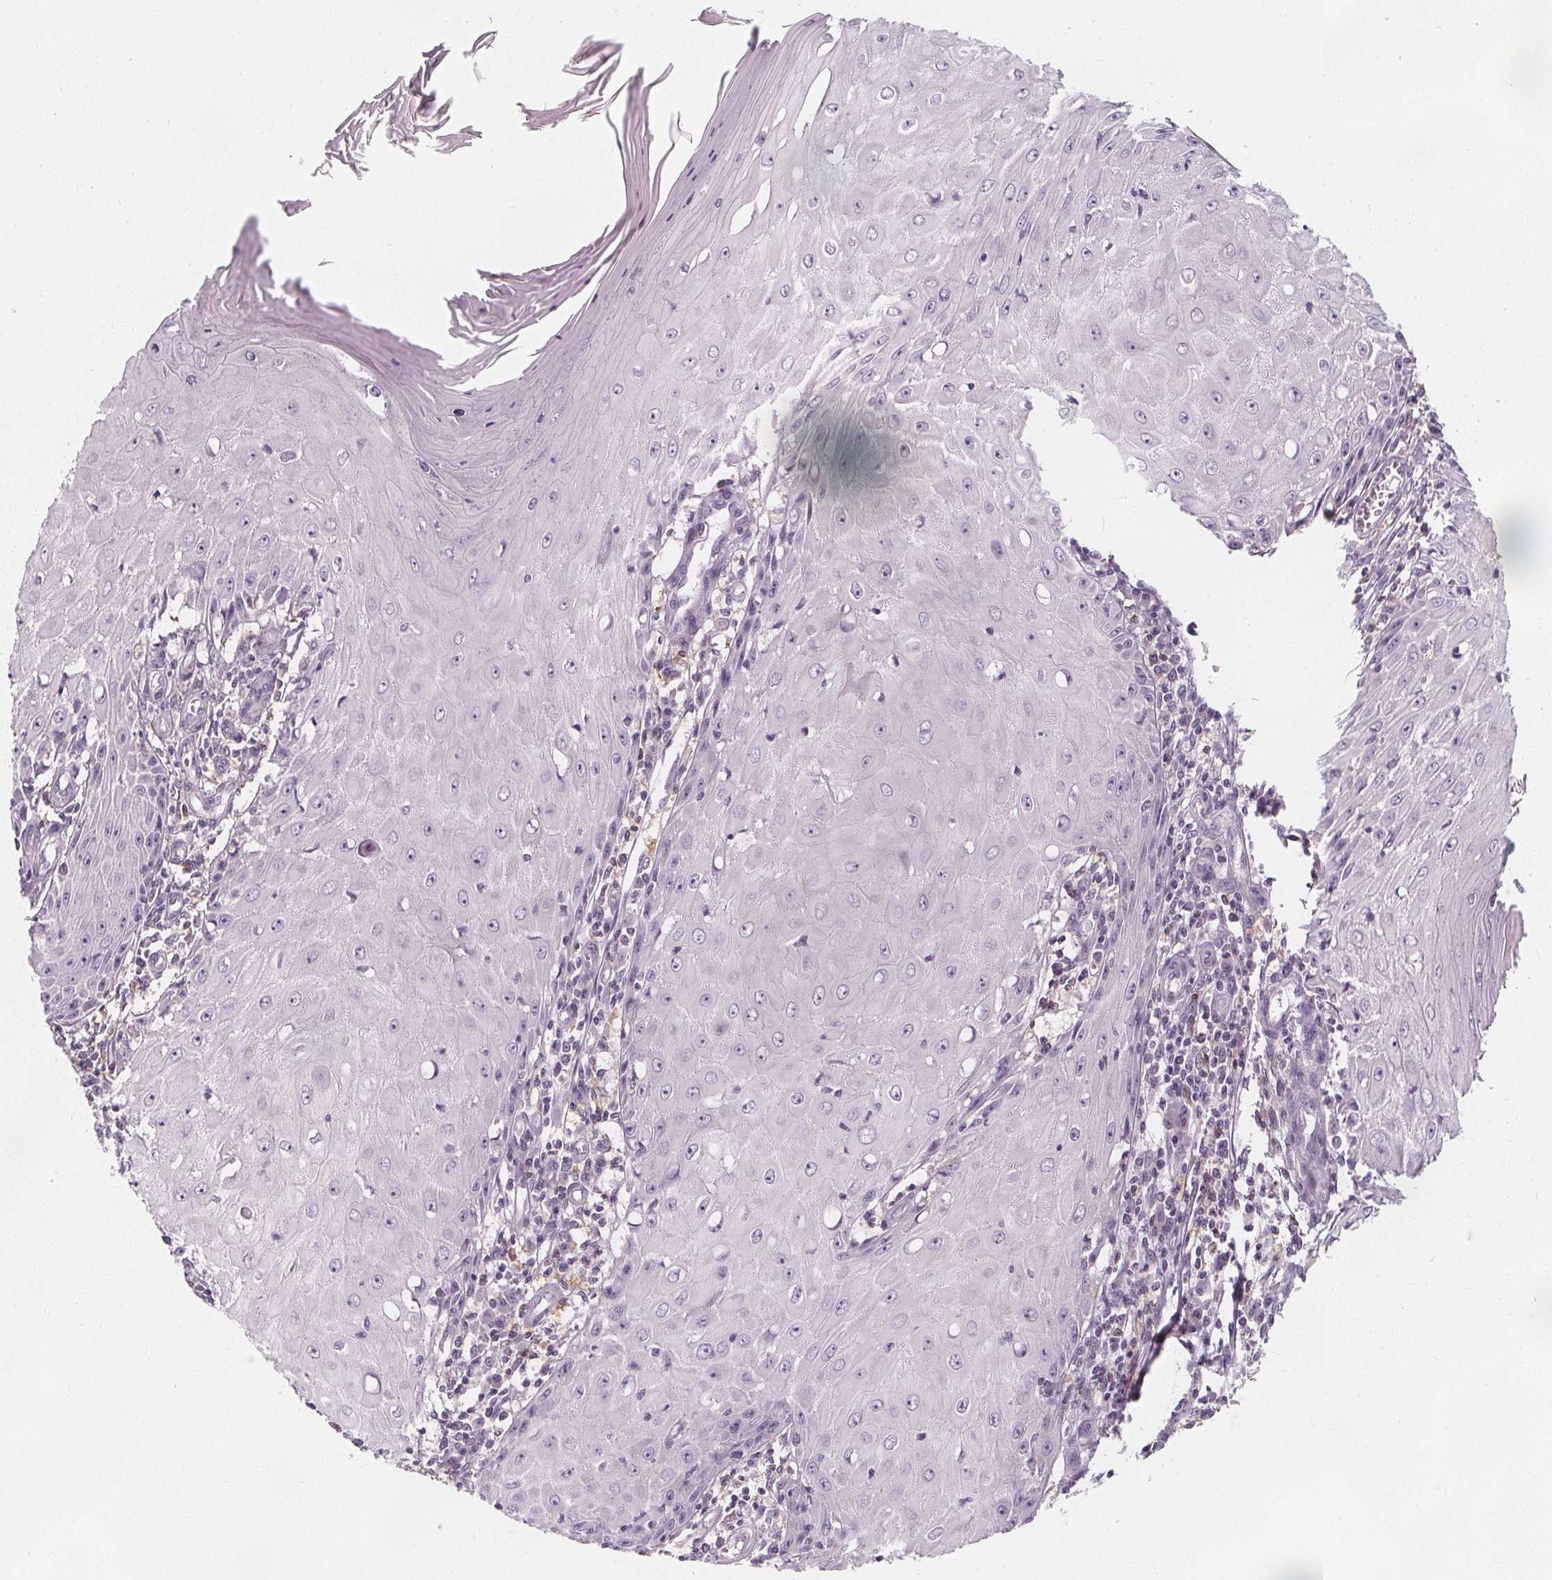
{"staining": {"intensity": "negative", "quantity": "none", "location": "none"}, "tissue": "skin cancer", "cell_type": "Tumor cells", "image_type": "cancer", "snomed": [{"axis": "morphology", "description": "Squamous cell carcinoma, NOS"}, {"axis": "topography", "description": "Skin"}], "caption": "A high-resolution micrograph shows immunohistochemistry (IHC) staining of skin squamous cell carcinoma, which exhibits no significant positivity in tumor cells. (Brightfield microscopy of DAB IHC at high magnification).", "gene": "UGP2", "patient": {"sex": "female", "age": 73}}